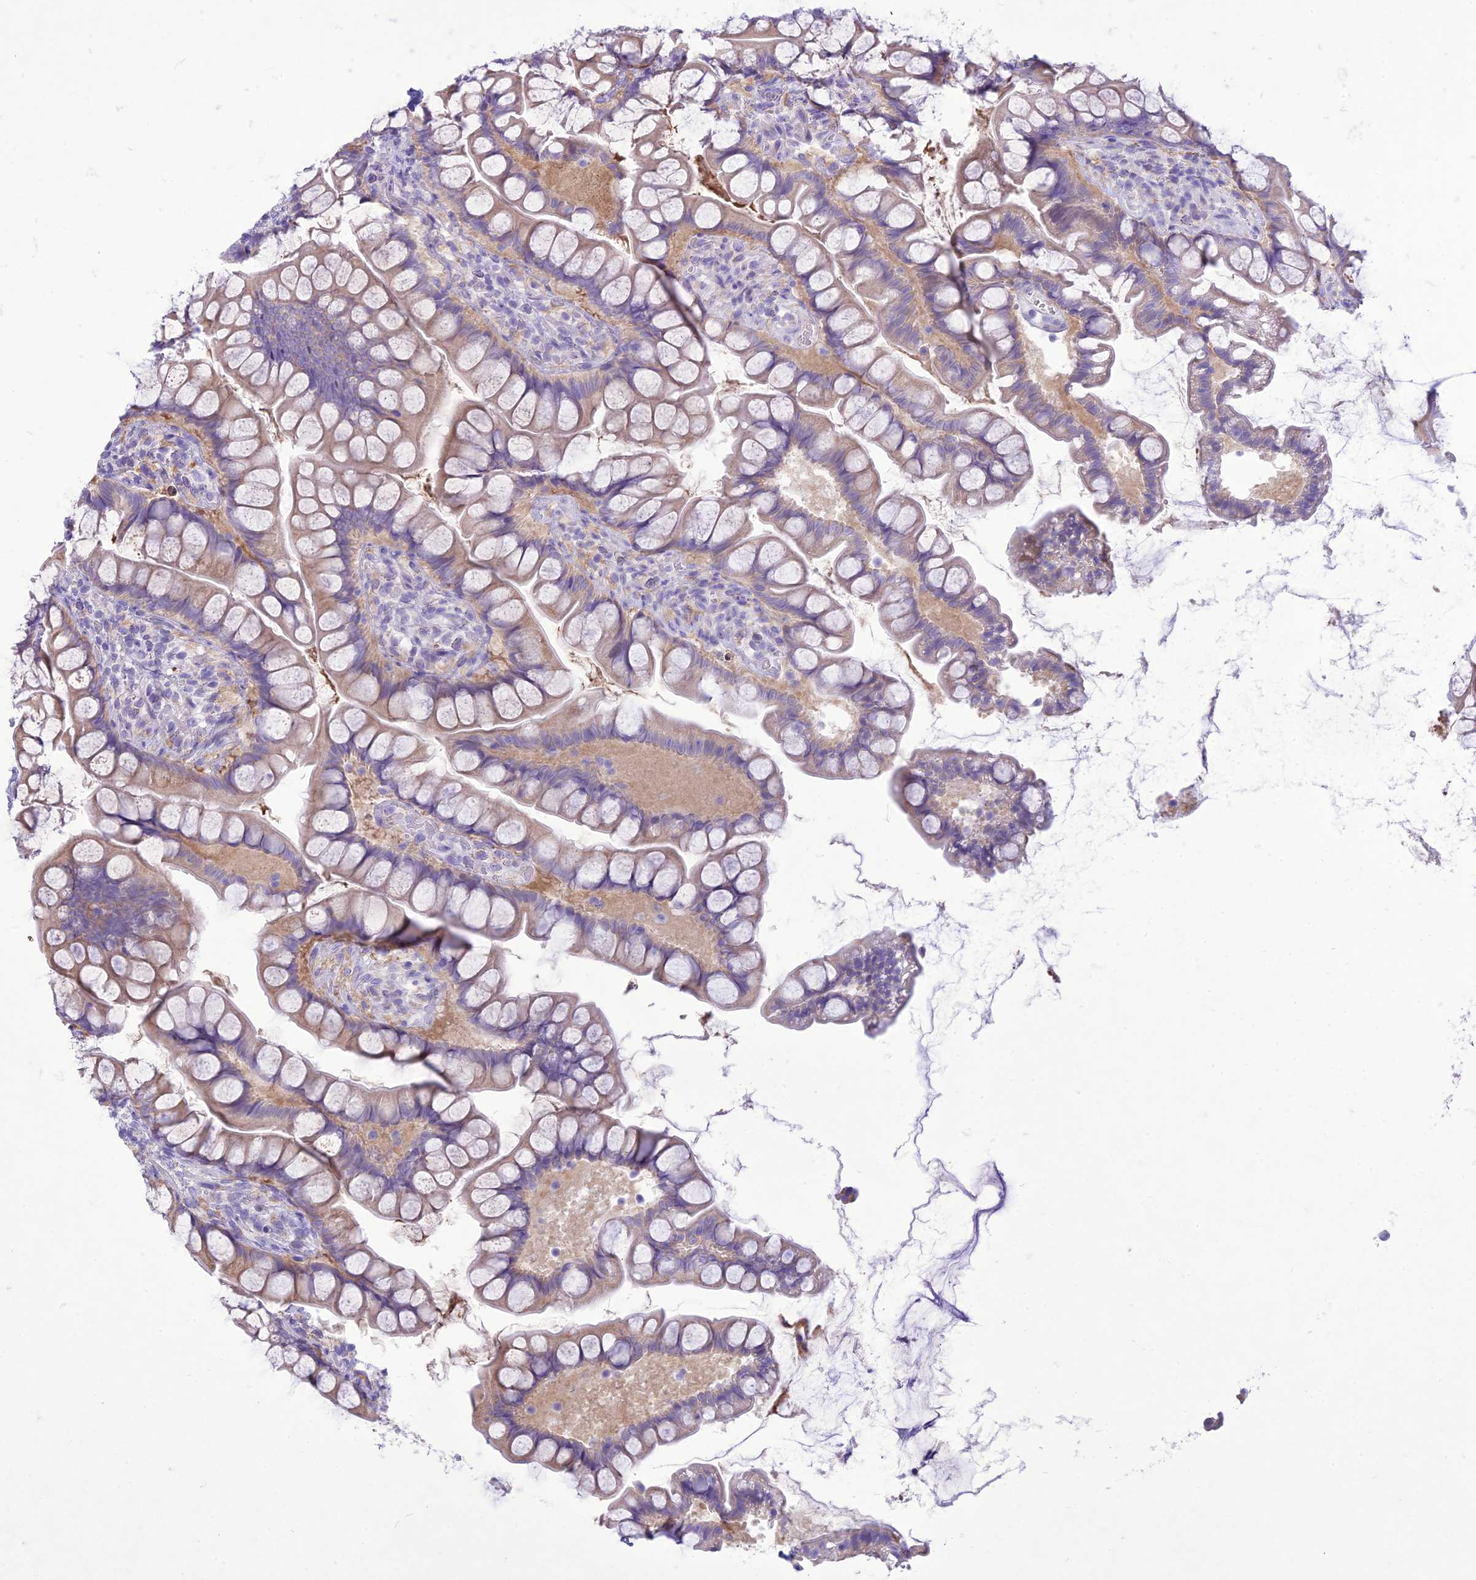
{"staining": {"intensity": "weak", "quantity": "25%-75%", "location": "cytoplasmic/membranous"}, "tissue": "small intestine", "cell_type": "Glandular cells", "image_type": "normal", "snomed": [{"axis": "morphology", "description": "Normal tissue, NOS"}, {"axis": "topography", "description": "Small intestine"}], "caption": "Weak cytoplasmic/membranous positivity for a protein is appreciated in about 25%-75% of glandular cells of normal small intestine using immunohistochemistry.", "gene": "SLC13A5", "patient": {"sex": "male", "age": 70}}